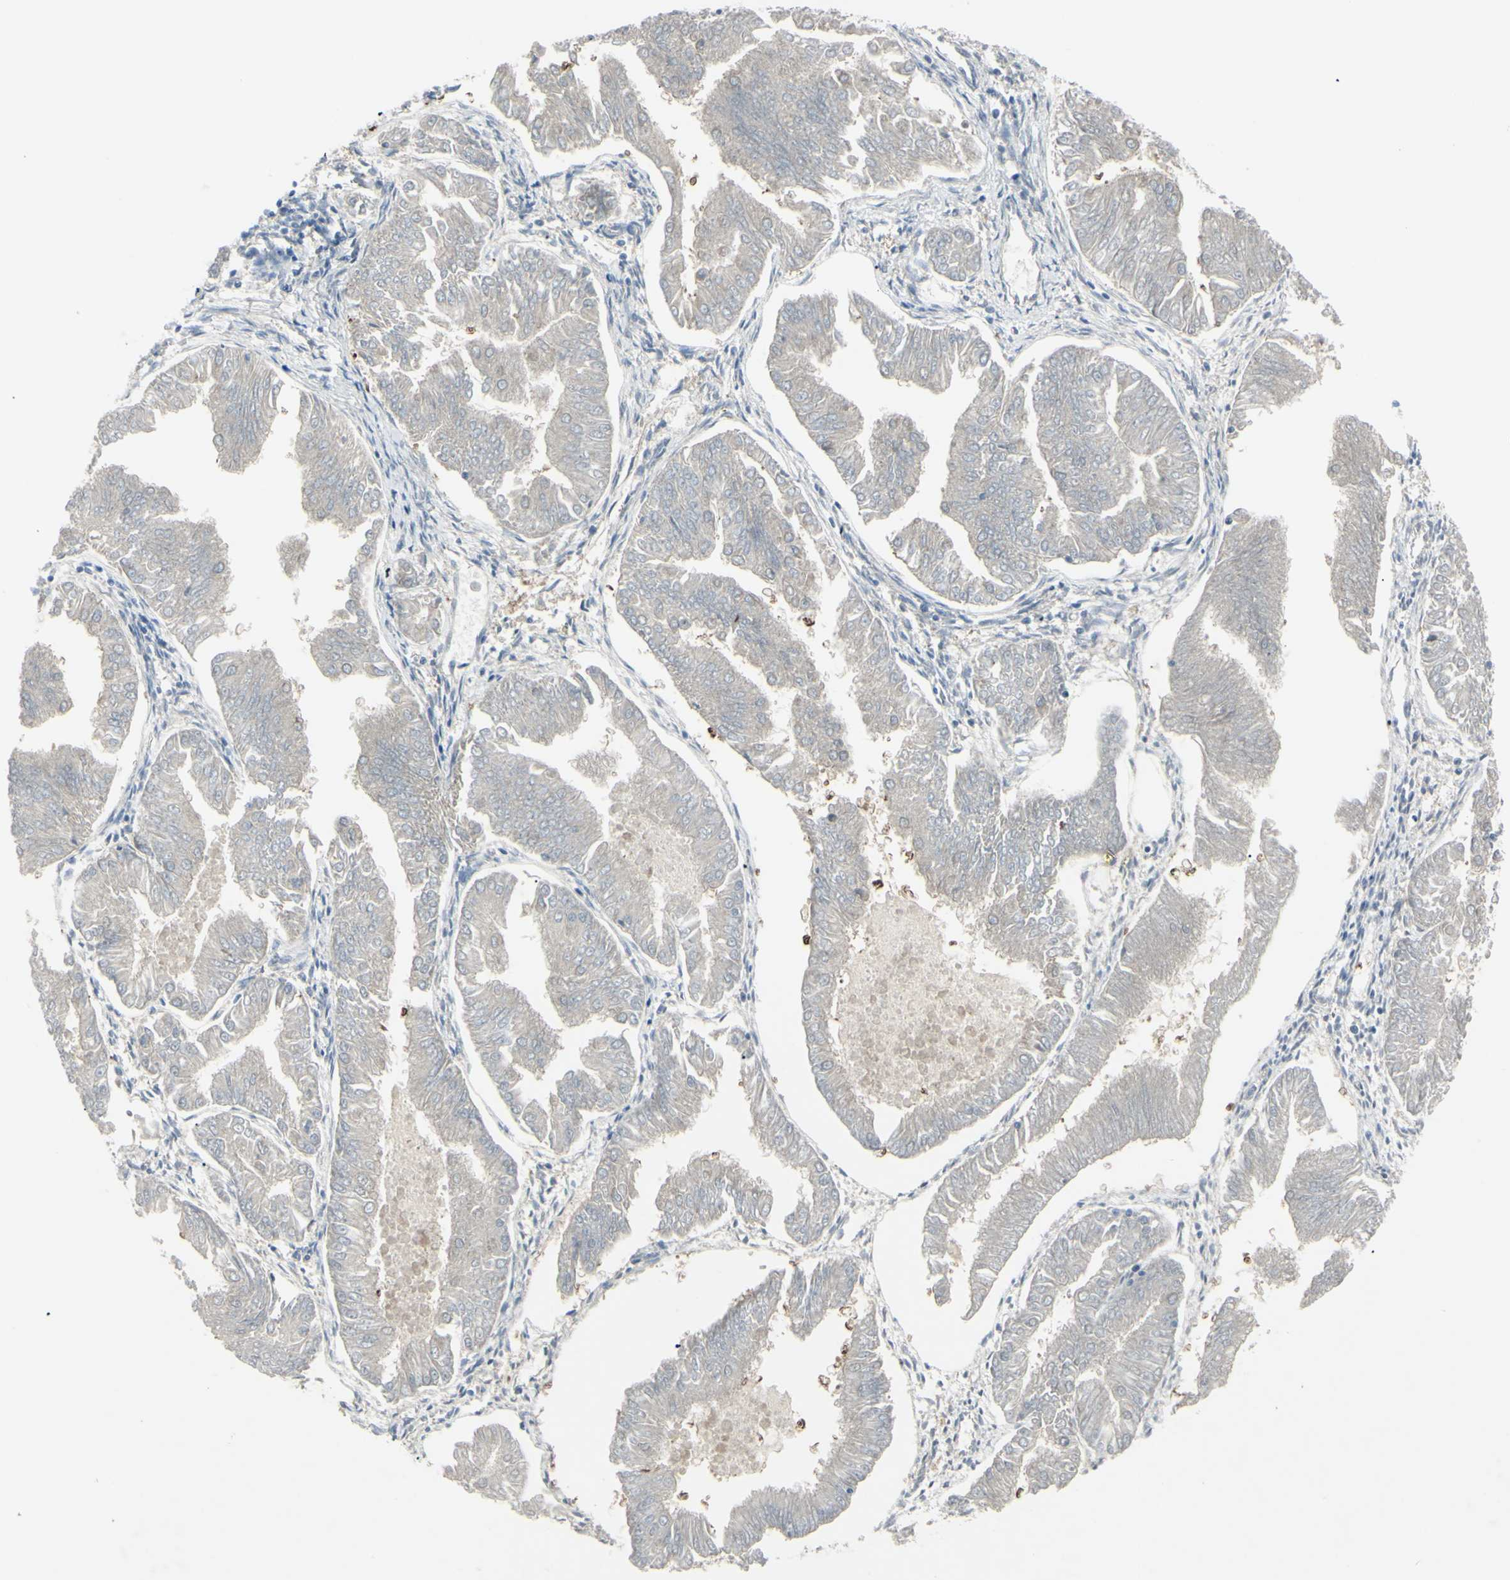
{"staining": {"intensity": "negative", "quantity": "none", "location": "none"}, "tissue": "endometrial cancer", "cell_type": "Tumor cells", "image_type": "cancer", "snomed": [{"axis": "morphology", "description": "Adenocarcinoma, NOS"}, {"axis": "topography", "description": "Endometrium"}], "caption": "This is a micrograph of IHC staining of endometrial cancer, which shows no expression in tumor cells.", "gene": "ETNK1", "patient": {"sex": "female", "age": 53}}